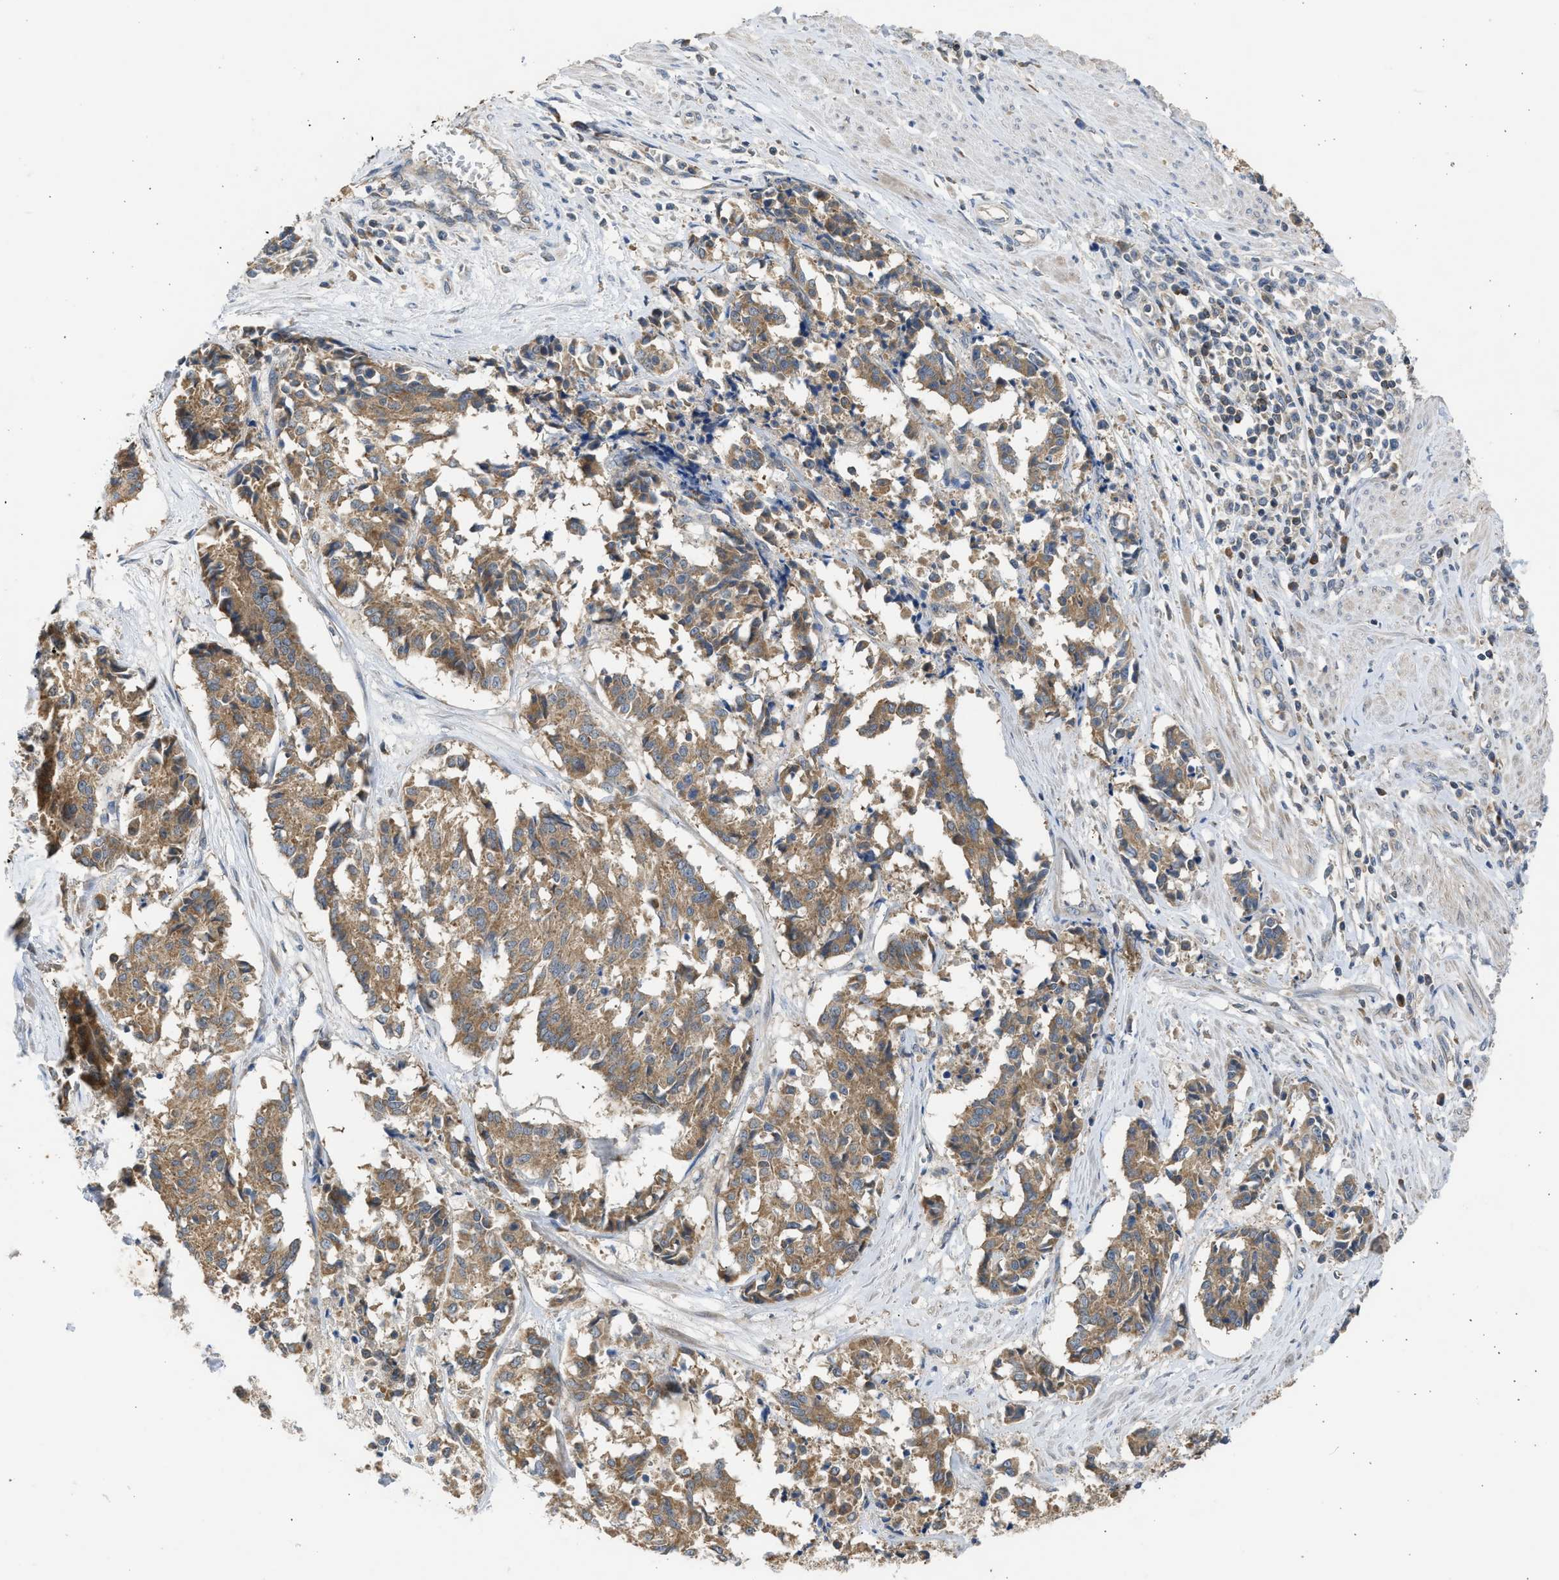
{"staining": {"intensity": "moderate", "quantity": ">75%", "location": "cytoplasmic/membranous"}, "tissue": "cervical cancer", "cell_type": "Tumor cells", "image_type": "cancer", "snomed": [{"axis": "morphology", "description": "Squamous cell carcinoma, NOS"}, {"axis": "topography", "description": "Cervix"}], "caption": "Cervical squamous cell carcinoma was stained to show a protein in brown. There is medium levels of moderate cytoplasmic/membranous expression in approximately >75% of tumor cells. (Brightfield microscopy of DAB IHC at high magnification).", "gene": "CYP1A1", "patient": {"sex": "female", "age": 35}}